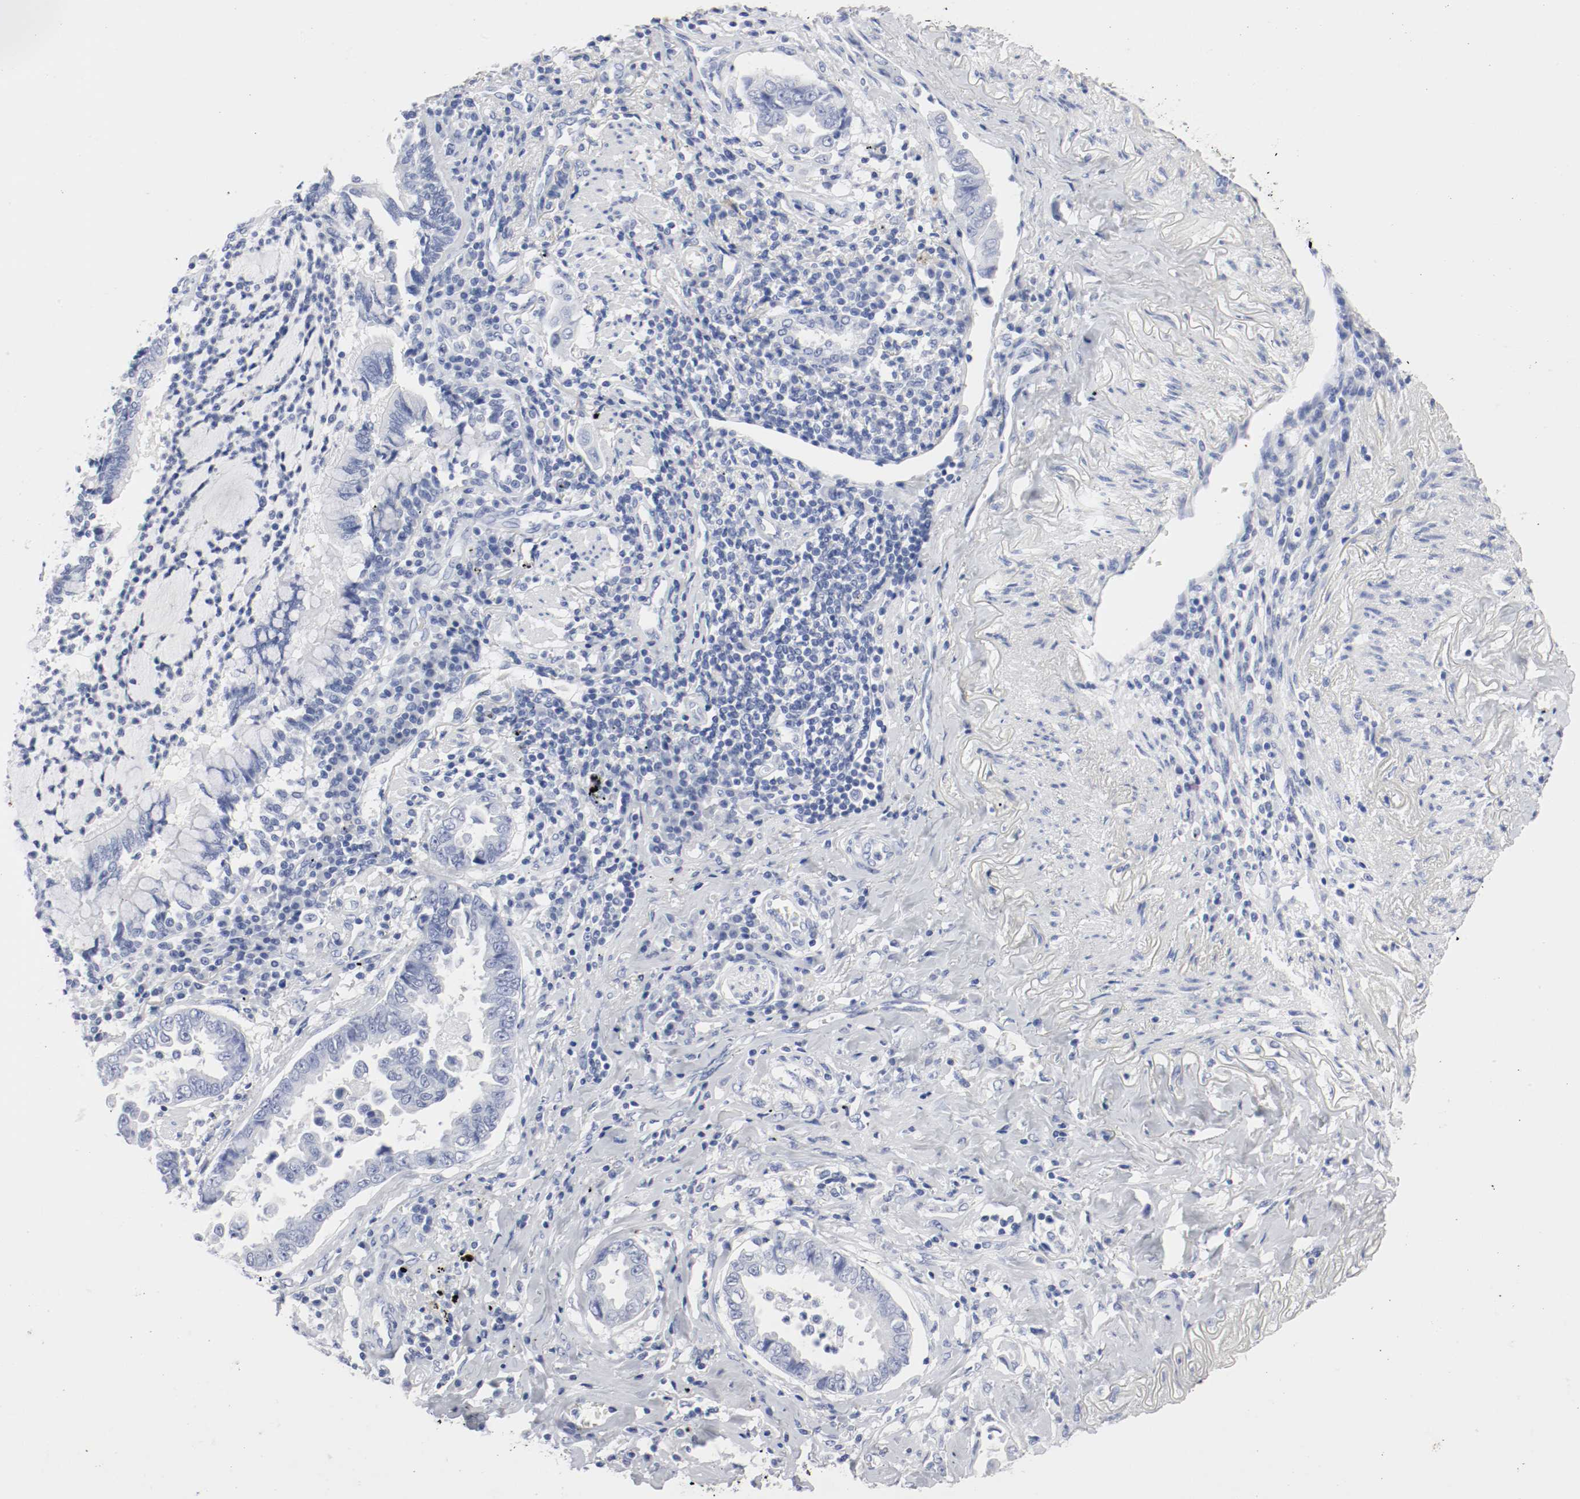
{"staining": {"intensity": "negative", "quantity": "none", "location": "none"}, "tissue": "lung cancer", "cell_type": "Tumor cells", "image_type": "cancer", "snomed": [{"axis": "morphology", "description": "Normal tissue, NOS"}, {"axis": "morphology", "description": "Inflammation, NOS"}, {"axis": "morphology", "description": "Adenocarcinoma, NOS"}, {"axis": "topography", "description": "Lung"}], "caption": "High power microscopy photomicrograph of an immunohistochemistry image of adenocarcinoma (lung), revealing no significant expression in tumor cells.", "gene": "GAD1", "patient": {"sex": "female", "age": 64}}